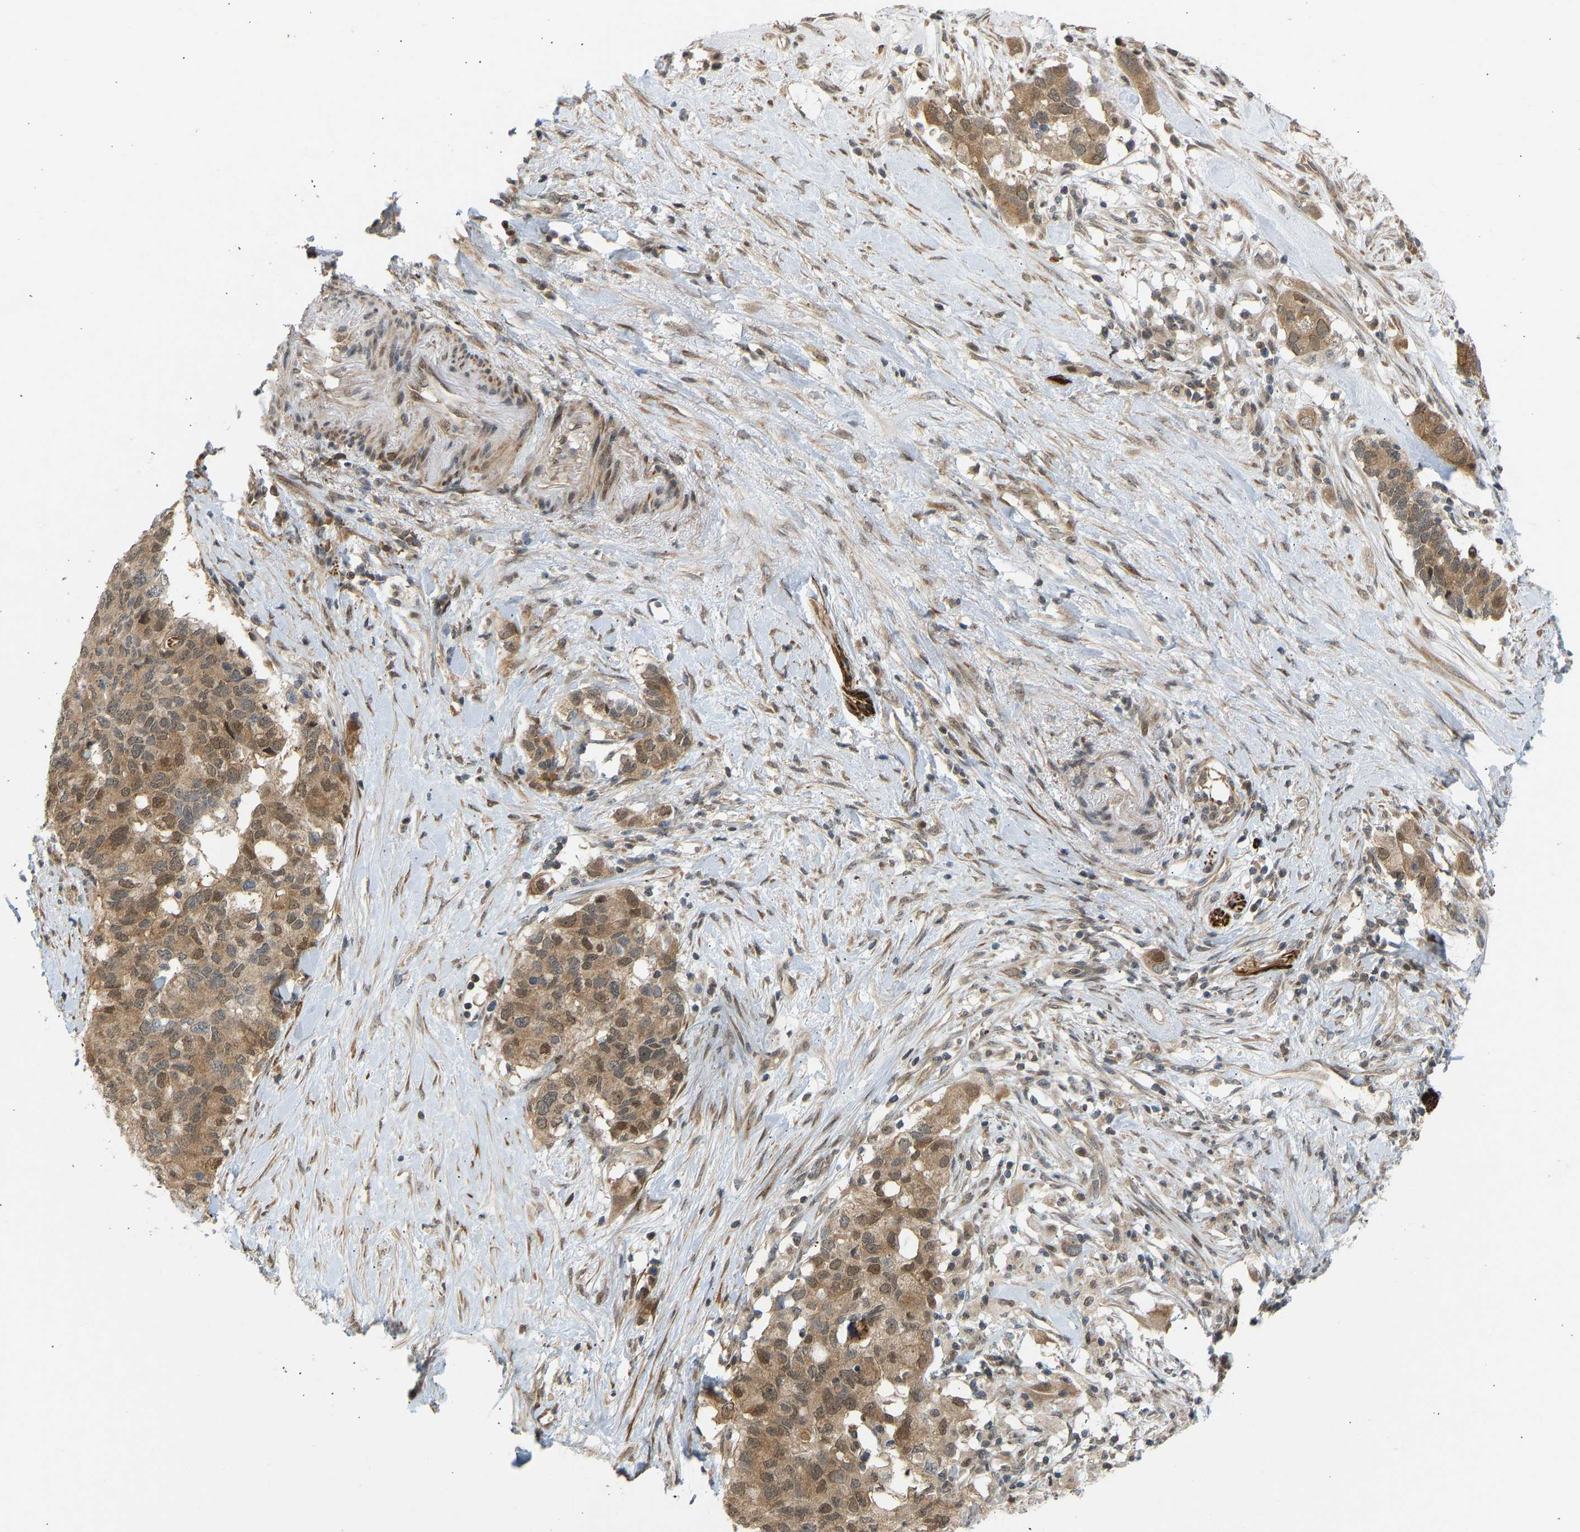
{"staining": {"intensity": "moderate", "quantity": ">75%", "location": "cytoplasmic/membranous,nuclear"}, "tissue": "pancreatic cancer", "cell_type": "Tumor cells", "image_type": "cancer", "snomed": [{"axis": "morphology", "description": "Adenocarcinoma, NOS"}, {"axis": "topography", "description": "Pancreas"}], "caption": "This image shows immunohistochemistry (IHC) staining of pancreatic cancer, with medium moderate cytoplasmic/membranous and nuclear positivity in about >75% of tumor cells.", "gene": "BAG1", "patient": {"sex": "female", "age": 56}}